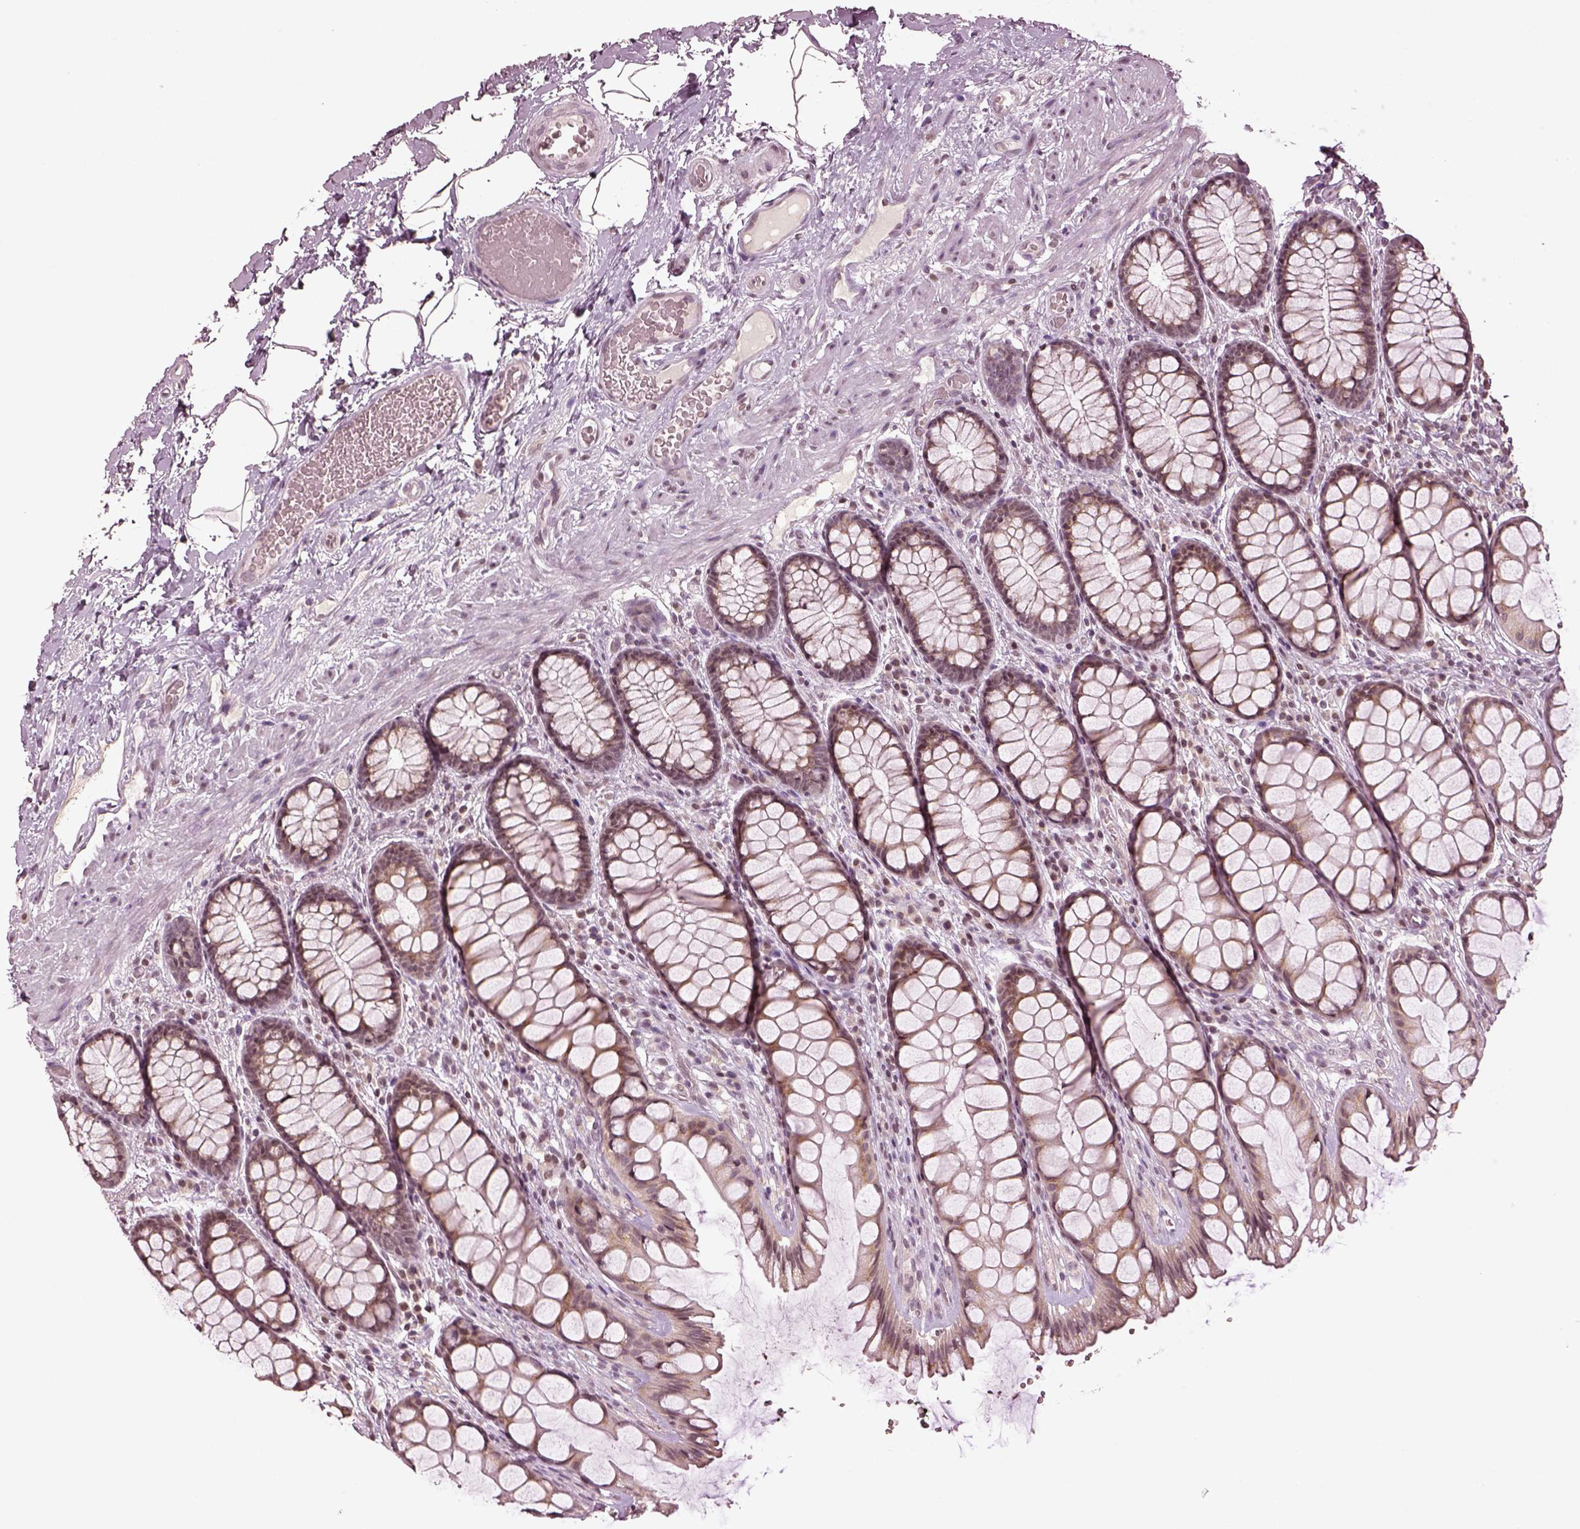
{"staining": {"intensity": "weak", "quantity": "25%-75%", "location": "cytoplasmic/membranous"}, "tissue": "rectum", "cell_type": "Glandular cells", "image_type": "normal", "snomed": [{"axis": "morphology", "description": "Normal tissue, NOS"}, {"axis": "topography", "description": "Rectum"}], "caption": "Immunohistochemistry of unremarkable rectum displays low levels of weak cytoplasmic/membranous staining in approximately 25%-75% of glandular cells.", "gene": "GRM4", "patient": {"sex": "female", "age": 62}}